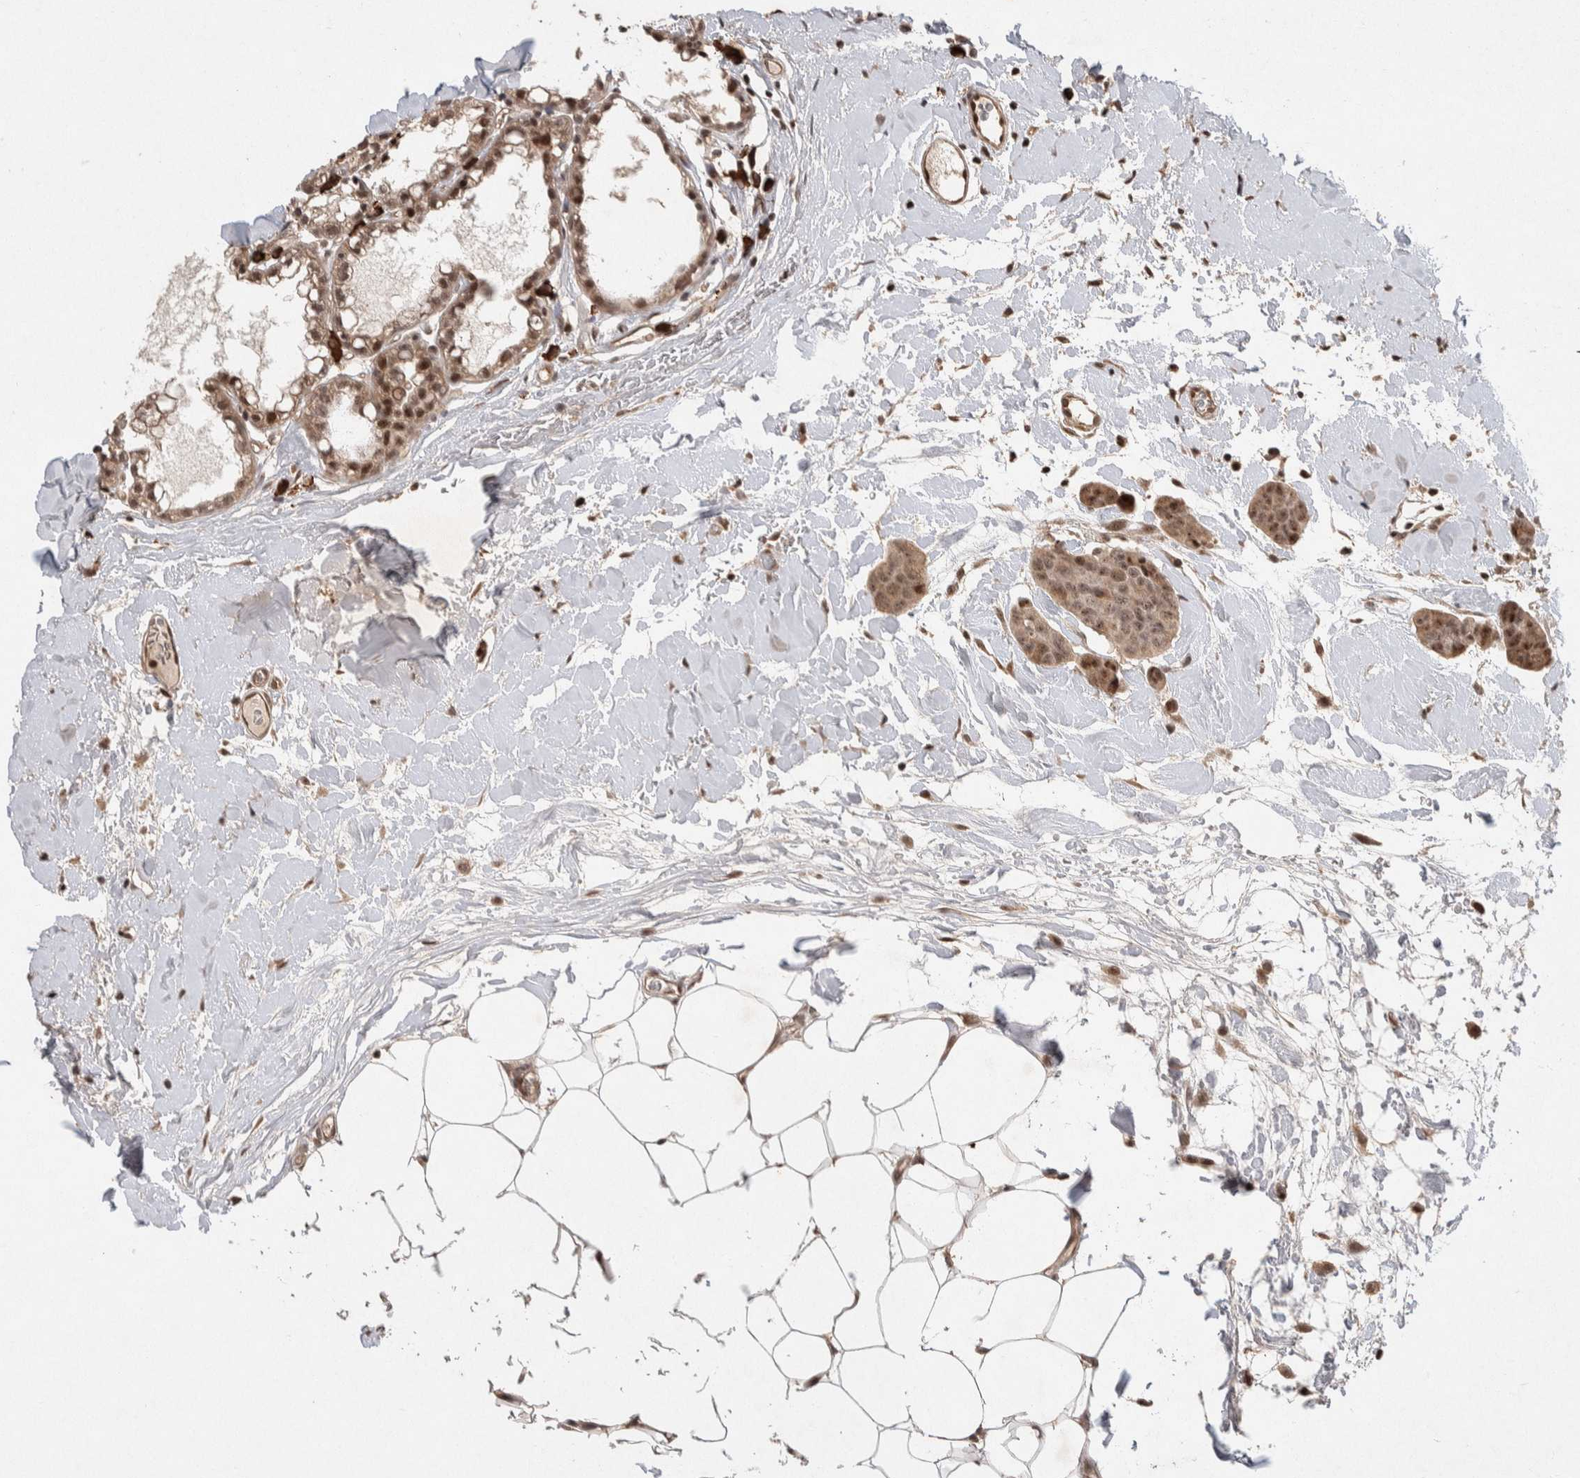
{"staining": {"intensity": "moderate", "quantity": ">75%", "location": "cytoplasmic/membranous,nuclear"}, "tissue": "breast cancer", "cell_type": "Tumor cells", "image_type": "cancer", "snomed": [{"axis": "morphology", "description": "Normal tissue, NOS"}, {"axis": "morphology", "description": "Duct carcinoma"}, {"axis": "topography", "description": "Breast"}], "caption": "This is a histology image of immunohistochemistry (IHC) staining of invasive ductal carcinoma (breast), which shows moderate positivity in the cytoplasmic/membranous and nuclear of tumor cells.", "gene": "TOR1B", "patient": {"sex": "female", "age": 40}}